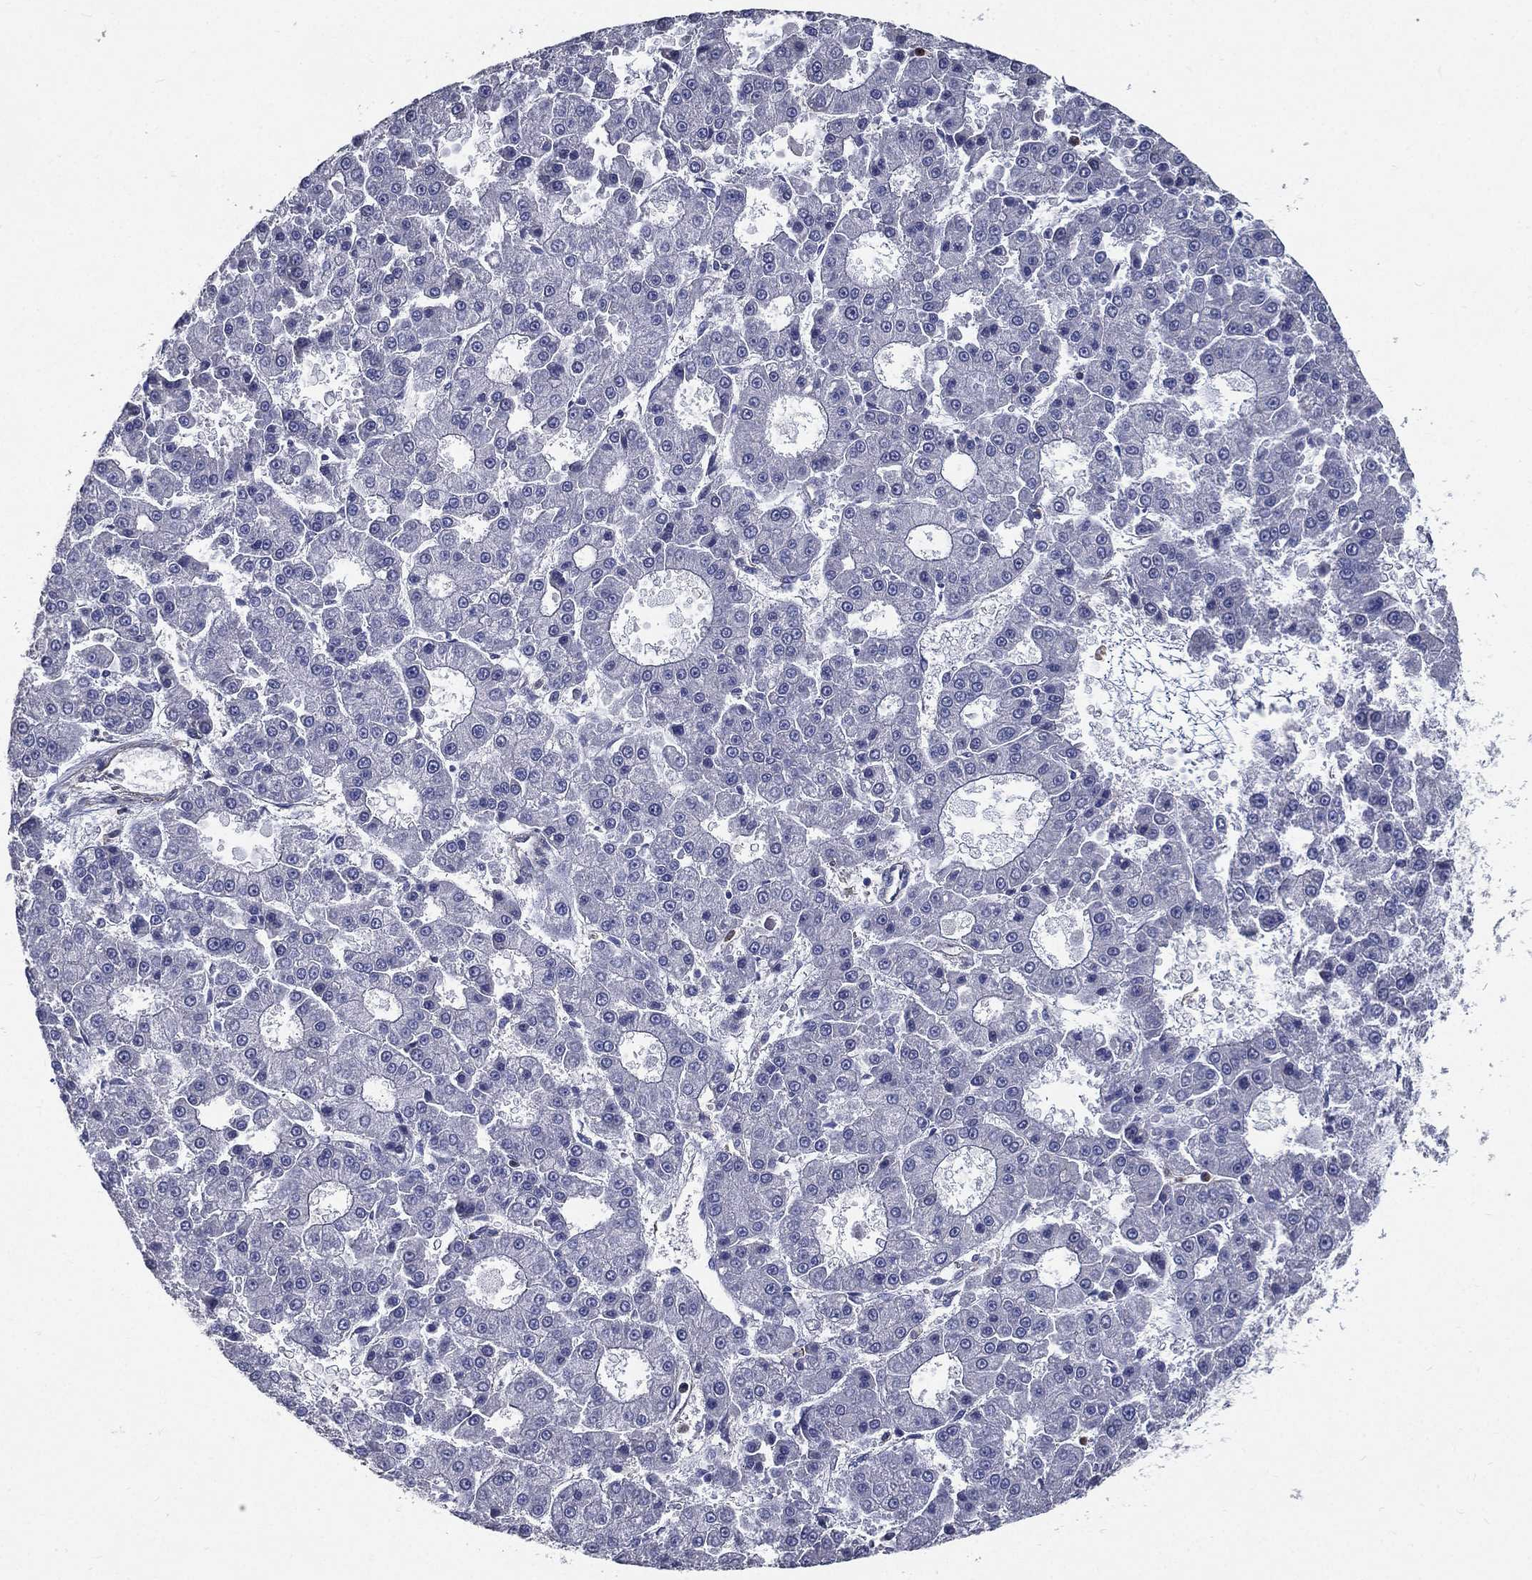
{"staining": {"intensity": "negative", "quantity": "none", "location": "none"}, "tissue": "liver cancer", "cell_type": "Tumor cells", "image_type": "cancer", "snomed": [{"axis": "morphology", "description": "Carcinoma, Hepatocellular, NOS"}, {"axis": "topography", "description": "Liver"}], "caption": "DAB (3,3'-diaminobenzidine) immunohistochemical staining of human hepatocellular carcinoma (liver) exhibits no significant staining in tumor cells.", "gene": "SERPINB2", "patient": {"sex": "male", "age": 70}}